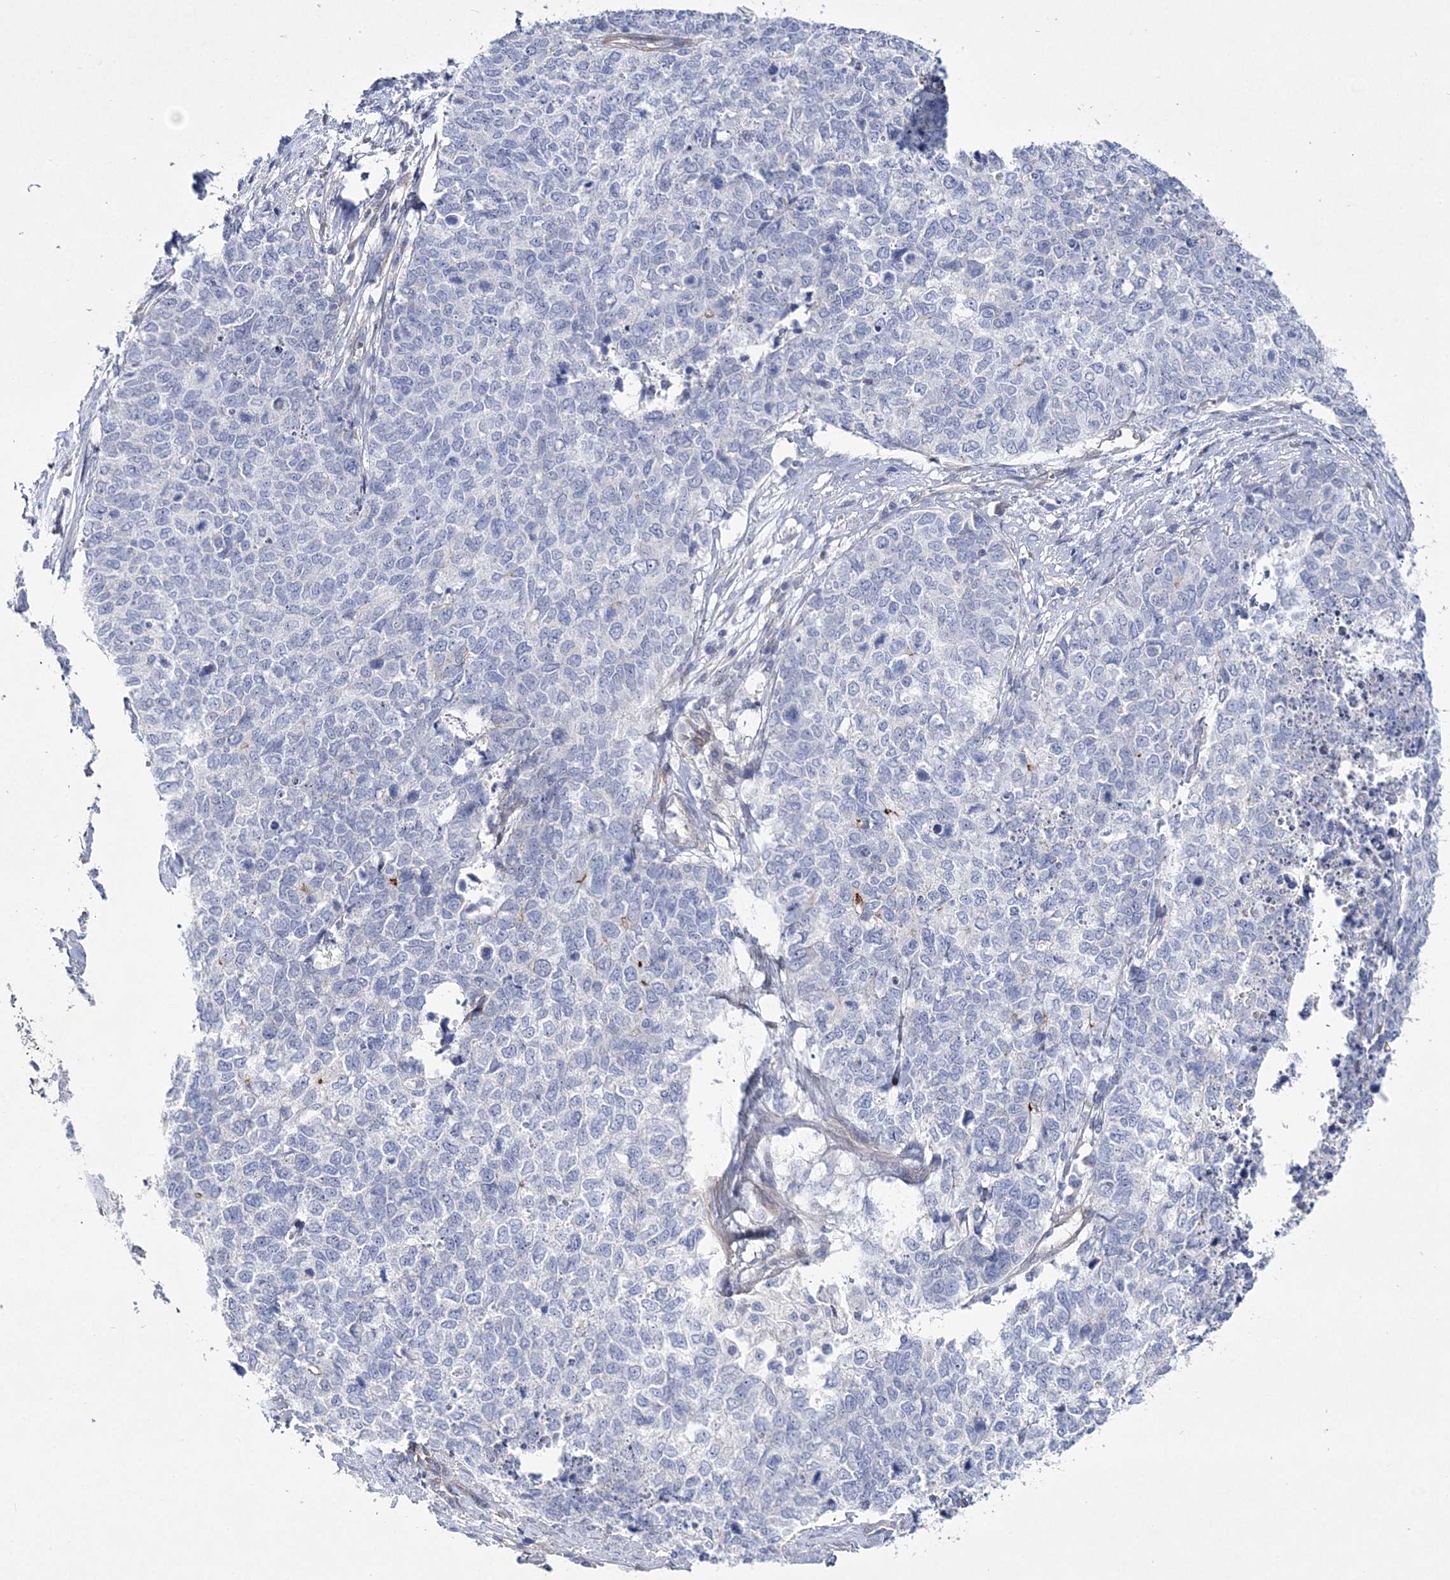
{"staining": {"intensity": "negative", "quantity": "none", "location": "none"}, "tissue": "cervical cancer", "cell_type": "Tumor cells", "image_type": "cancer", "snomed": [{"axis": "morphology", "description": "Squamous cell carcinoma, NOS"}, {"axis": "topography", "description": "Cervix"}], "caption": "The image reveals no staining of tumor cells in cervical cancer.", "gene": "ANO1", "patient": {"sex": "female", "age": 63}}